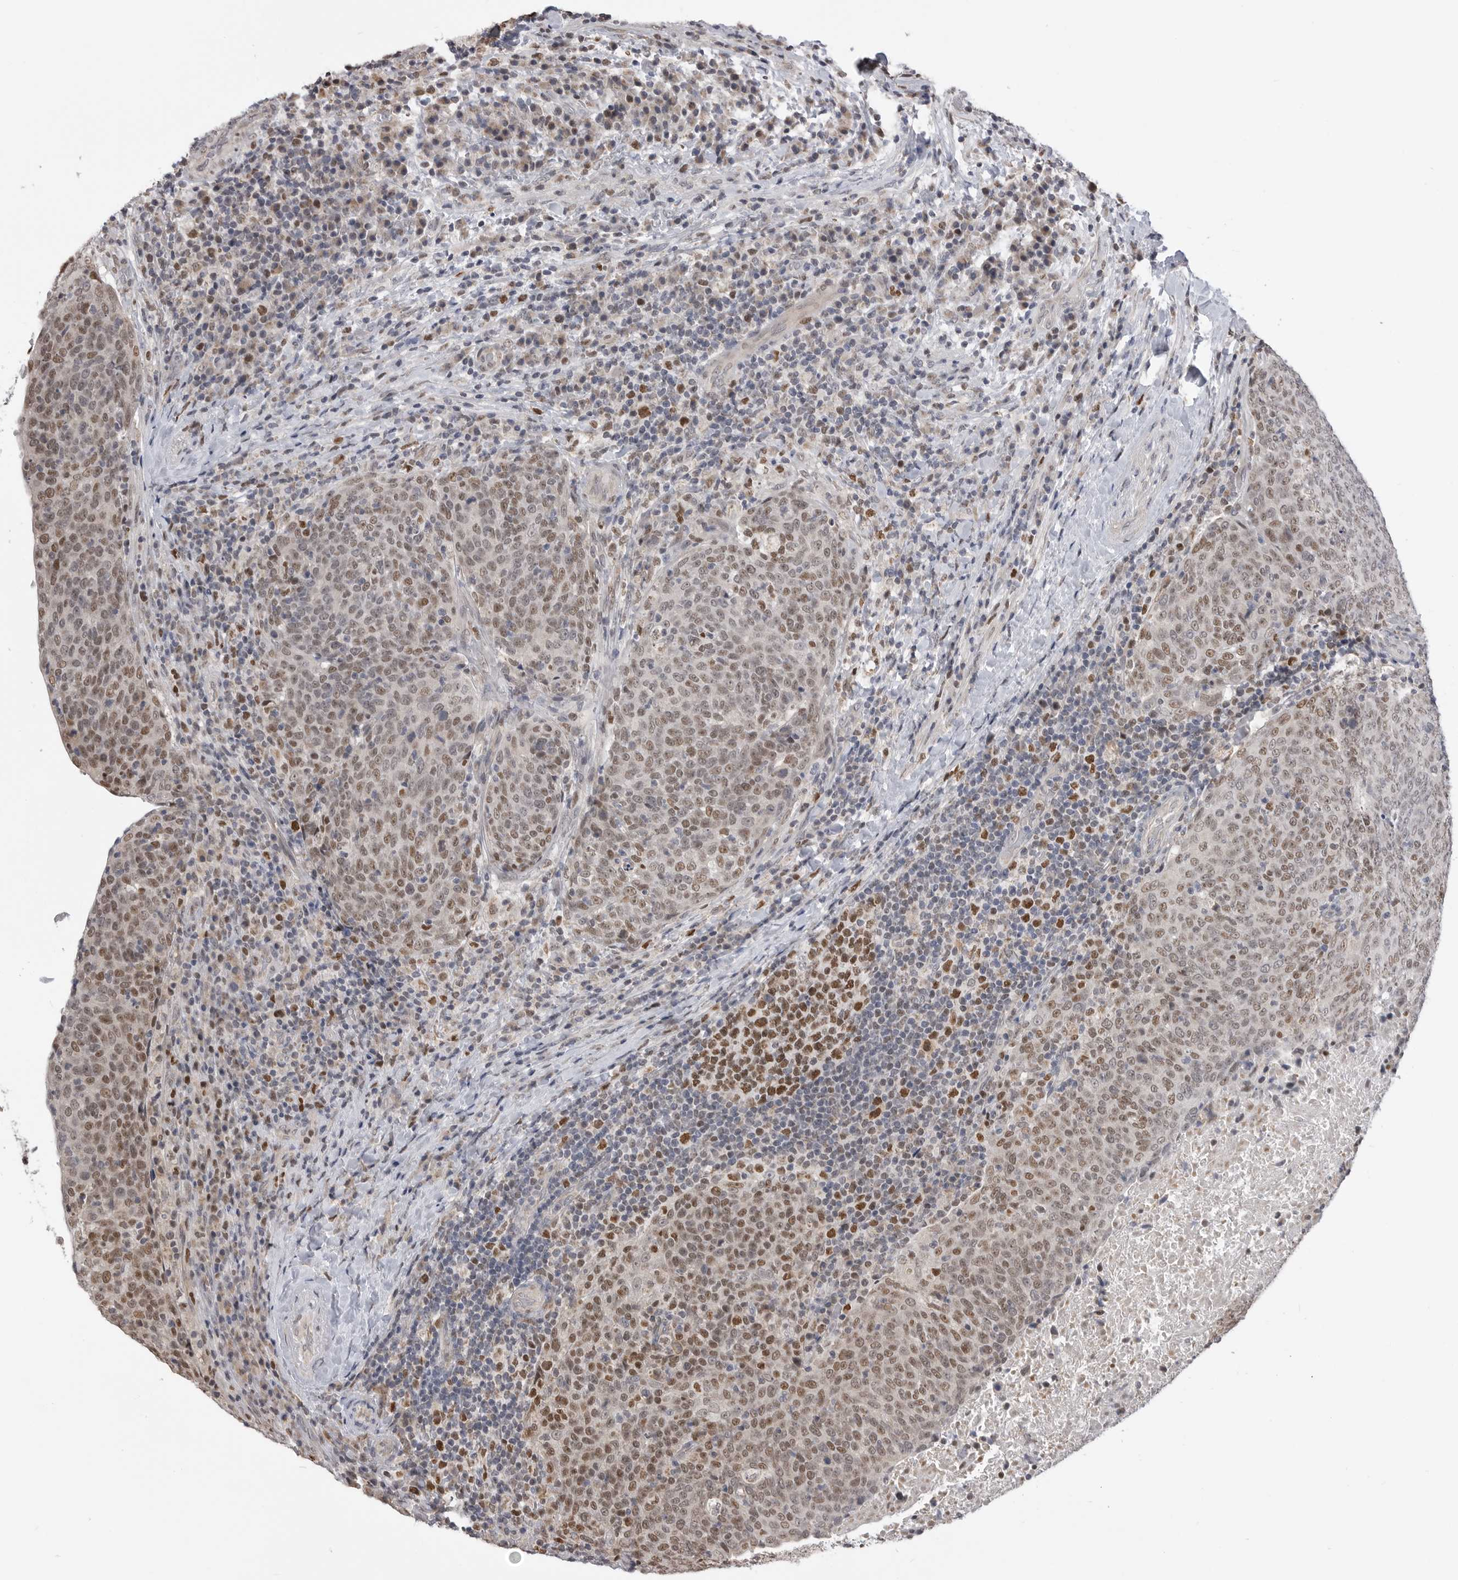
{"staining": {"intensity": "moderate", "quantity": ">75%", "location": "nuclear"}, "tissue": "head and neck cancer", "cell_type": "Tumor cells", "image_type": "cancer", "snomed": [{"axis": "morphology", "description": "Squamous cell carcinoma, NOS"}, {"axis": "morphology", "description": "Squamous cell carcinoma, metastatic, NOS"}, {"axis": "topography", "description": "Lymph node"}, {"axis": "topography", "description": "Head-Neck"}], "caption": "This is a micrograph of immunohistochemistry staining of squamous cell carcinoma (head and neck), which shows moderate expression in the nuclear of tumor cells.", "gene": "SMARCC1", "patient": {"sex": "male", "age": 62}}